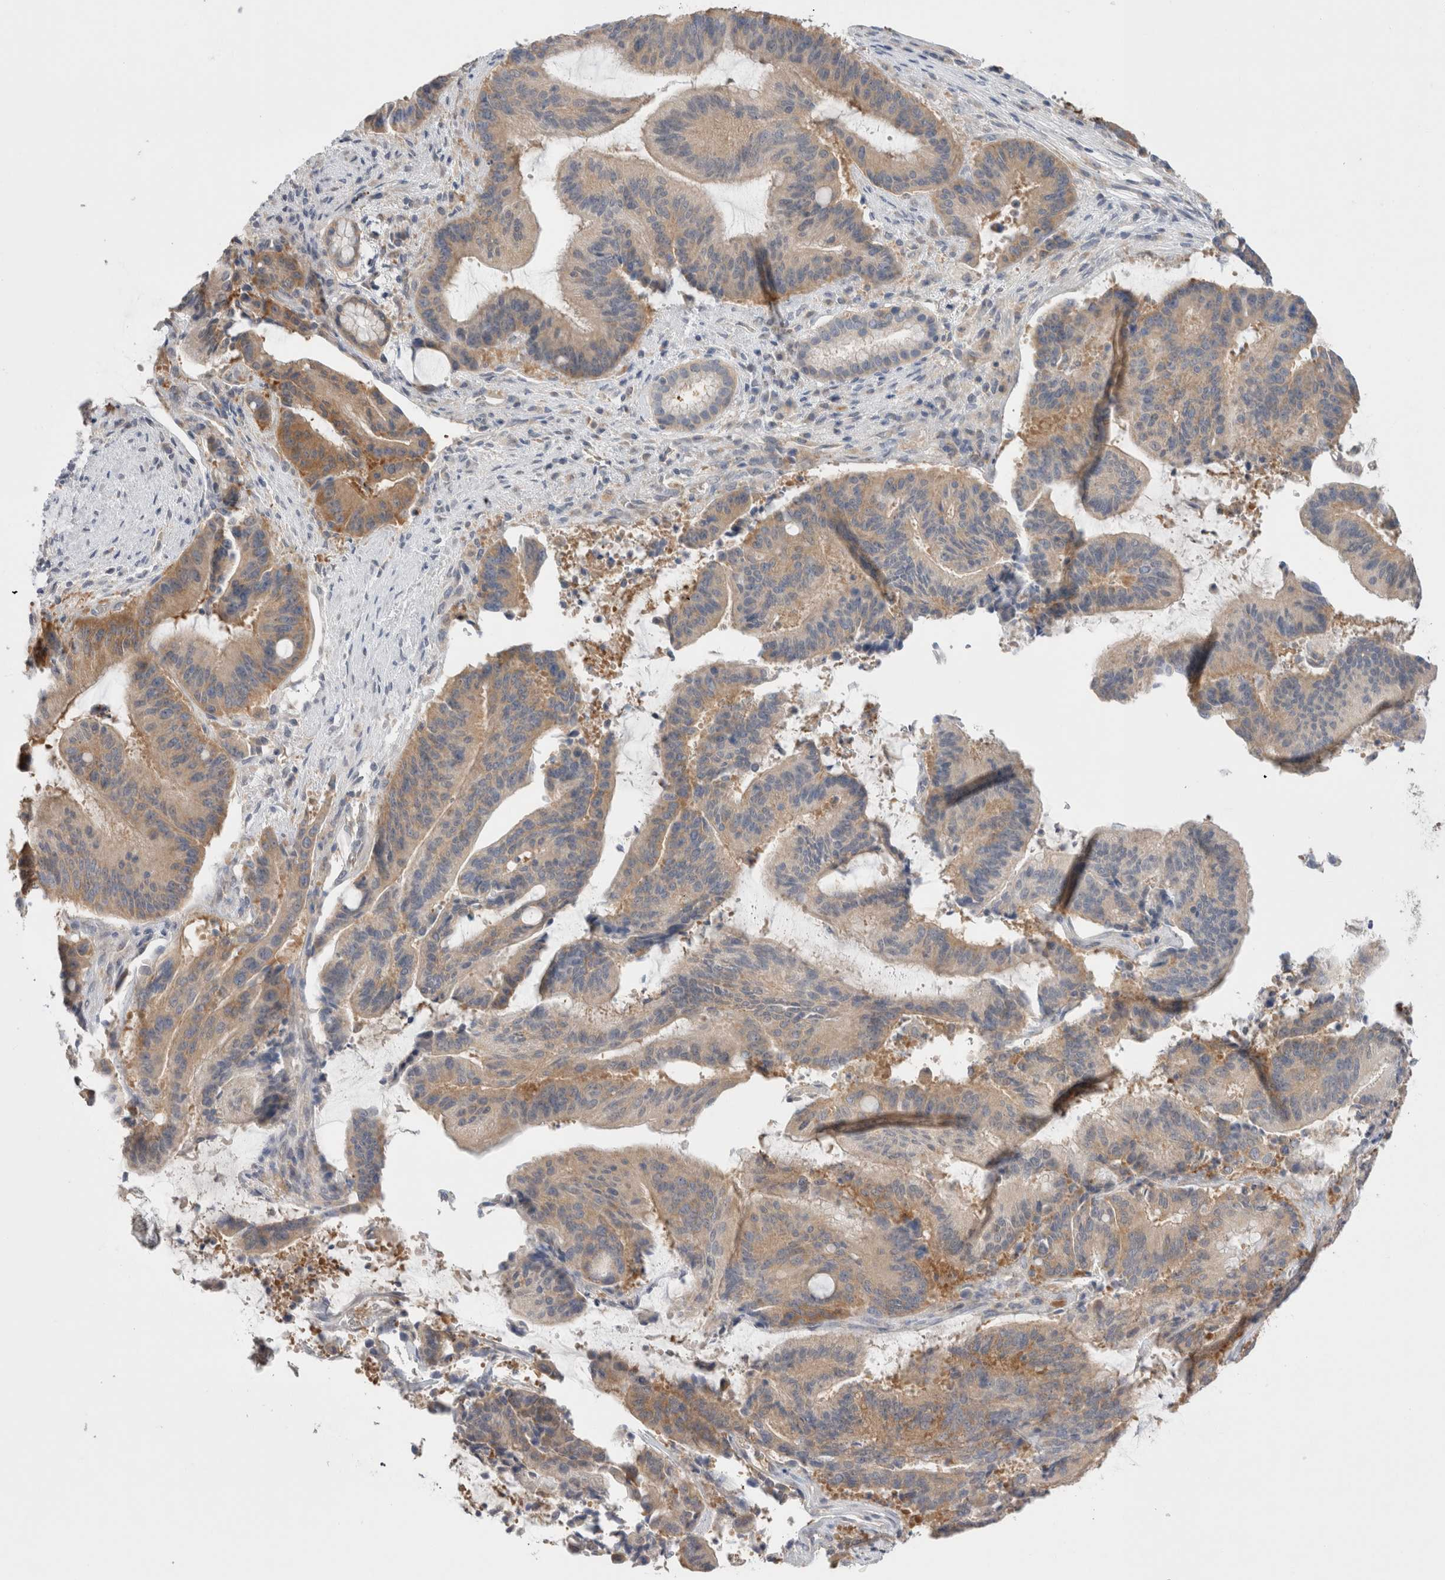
{"staining": {"intensity": "weak", "quantity": ">75%", "location": "cytoplasmic/membranous"}, "tissue": "liver cancer", "cell_type": "Tumor cells", "image_type": "cancer", "snomed": [{"axis": "morphology", "description": "Normal tissue, NOS"}, {"axis": "morphology", "description": "Cholangiocarcinoma"}, {"axis": "topography", "description": "Liver"}, {"axis": "topography", "description": "Peripheral nerve tissue"}], "caption": "The immunohistochemical stain shows weak cytoplasmic/membranous expression in tumor cells of liver cancer (cholangiocarcinoma) tissue.", "gene": "NDOR1", "patient": {"sex": "female", "age": 73}}